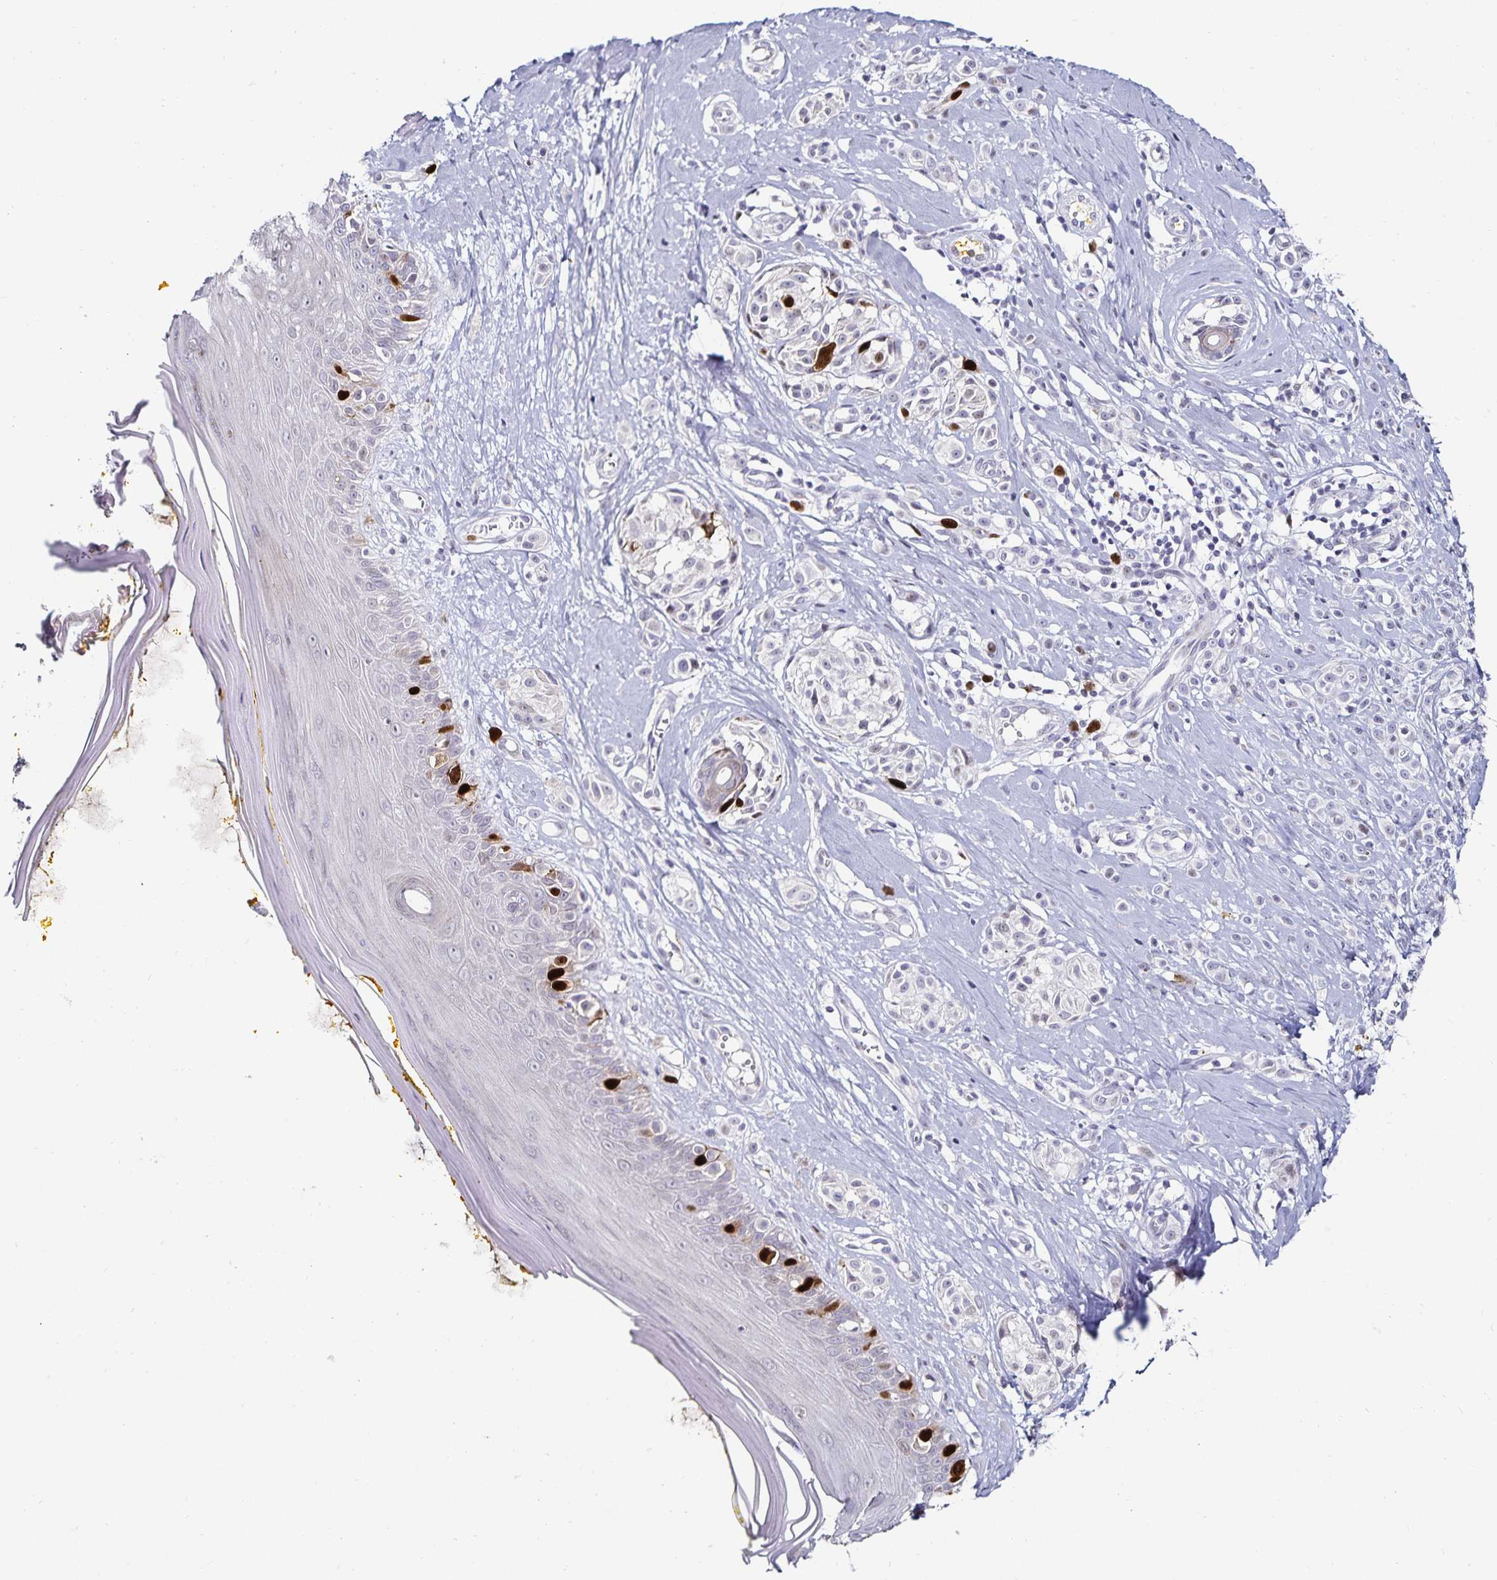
{"staining": {"intensity": "negative", "quantity": "none", "location": "none"}, "tissue": "melanoma", "cell_type": "Tumor cells", "image_type": "cancer", "snomed": [{"axis": "morphology", "description": "Malignant melanoma, NOS"}, {"axis": "topography", "description": "Skin"}], "caption": "The histopathology image displays no staining of tumor cells in malignant melanoma.", "gene": "ANLN", "patient": {"sex": "male", "age": 74}}